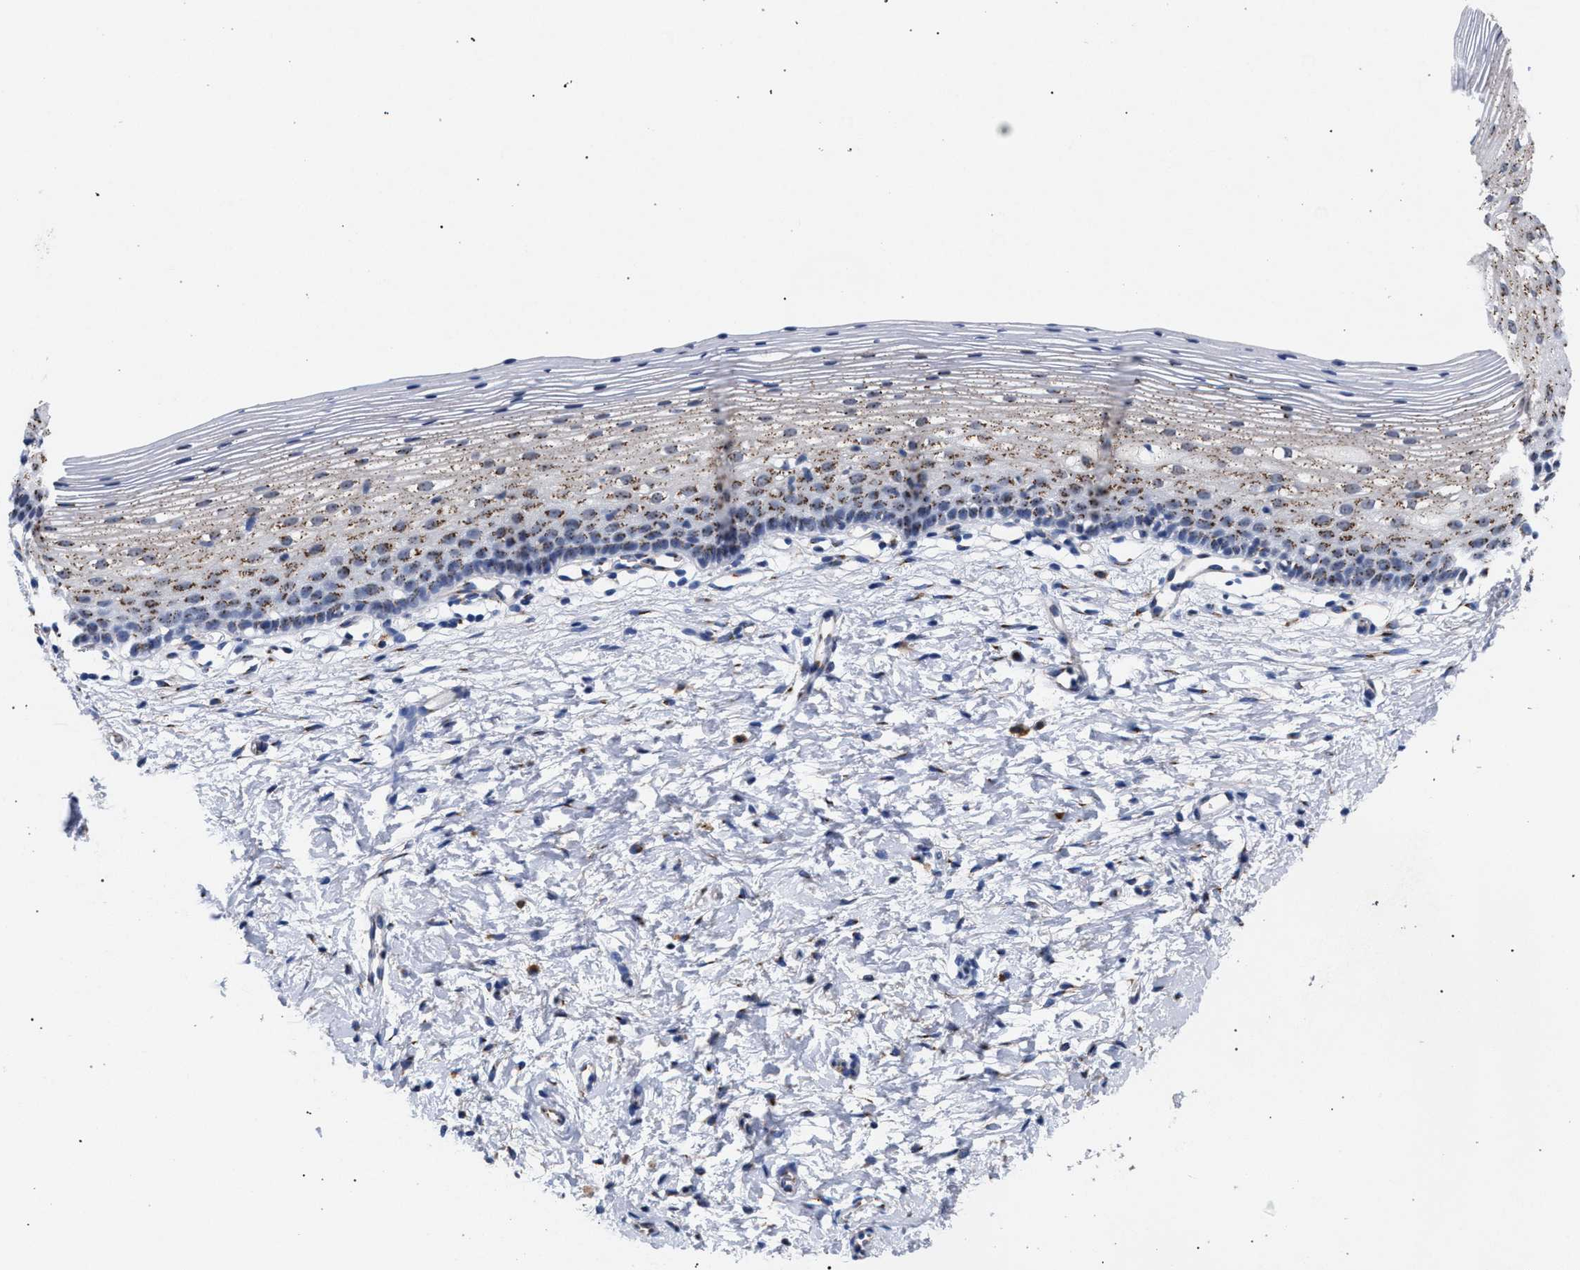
{"staining": {"intensity": "weak", "quantity": ">75%", "location": "cytoplasmic/membranous"}, "tissue": "cervix", "cell_type": "Glandular cells", "image_type": "normal", "snomed": [{"axis": "morphology", "description": "Normal tissue, NOS"}, {"axis": "topography", "description": "Cervix"}], "caption": "Weak cytoplasmic/membranous positivity for a protein is present in approximately >75% of glandular cells of benign cervix using immunohistochemistry.", "gene": "GOLGA2", "patient": {"sex": "female", "age": 72}}